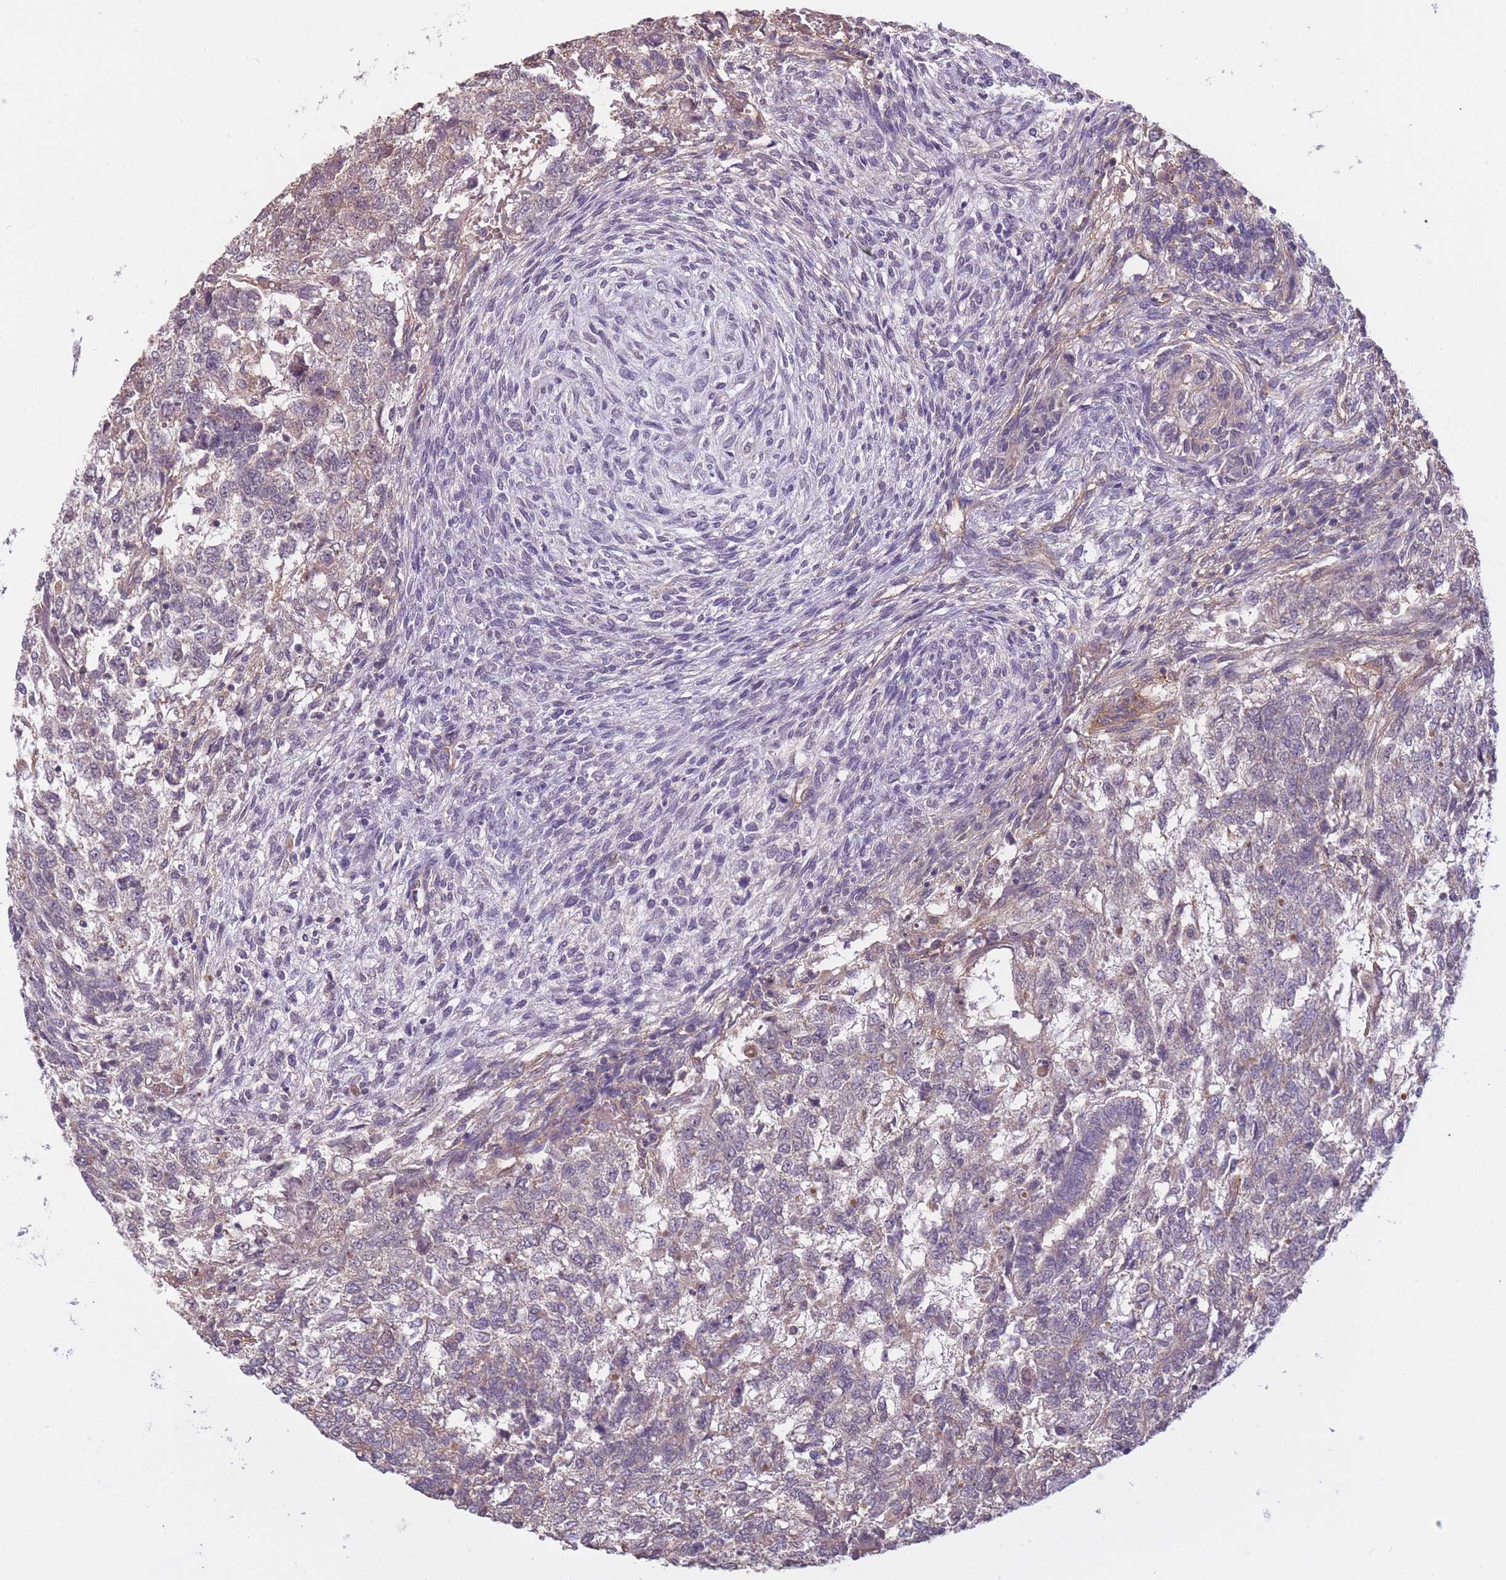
{"staining": {"intensity": "weak", "quantity": "<25%", "location": "cytoplasmic/membranous"}, "tissue": "testis cancer", "cell_type": "Tumor cells", "image_type": "cancer", "snomed": [{"axis": "morphology", "description": "Carcinoma, Embryonal, NOS"}, {"axis": "topography", "description": "Testis"}], "caption": "Immunohistochemistry (IHC) micrograph of neoplastic tissue: embryonal carcinoma (testis) stained with DAB (3,3'-diaminobenzidine) reveals no significant protein positivity in tumor cells. (DAB (3,3'-diaminobenzidine) IHC, high magnification).", "gene": "KIAA1755", "patient": {"sex": "male", "age": 23}}